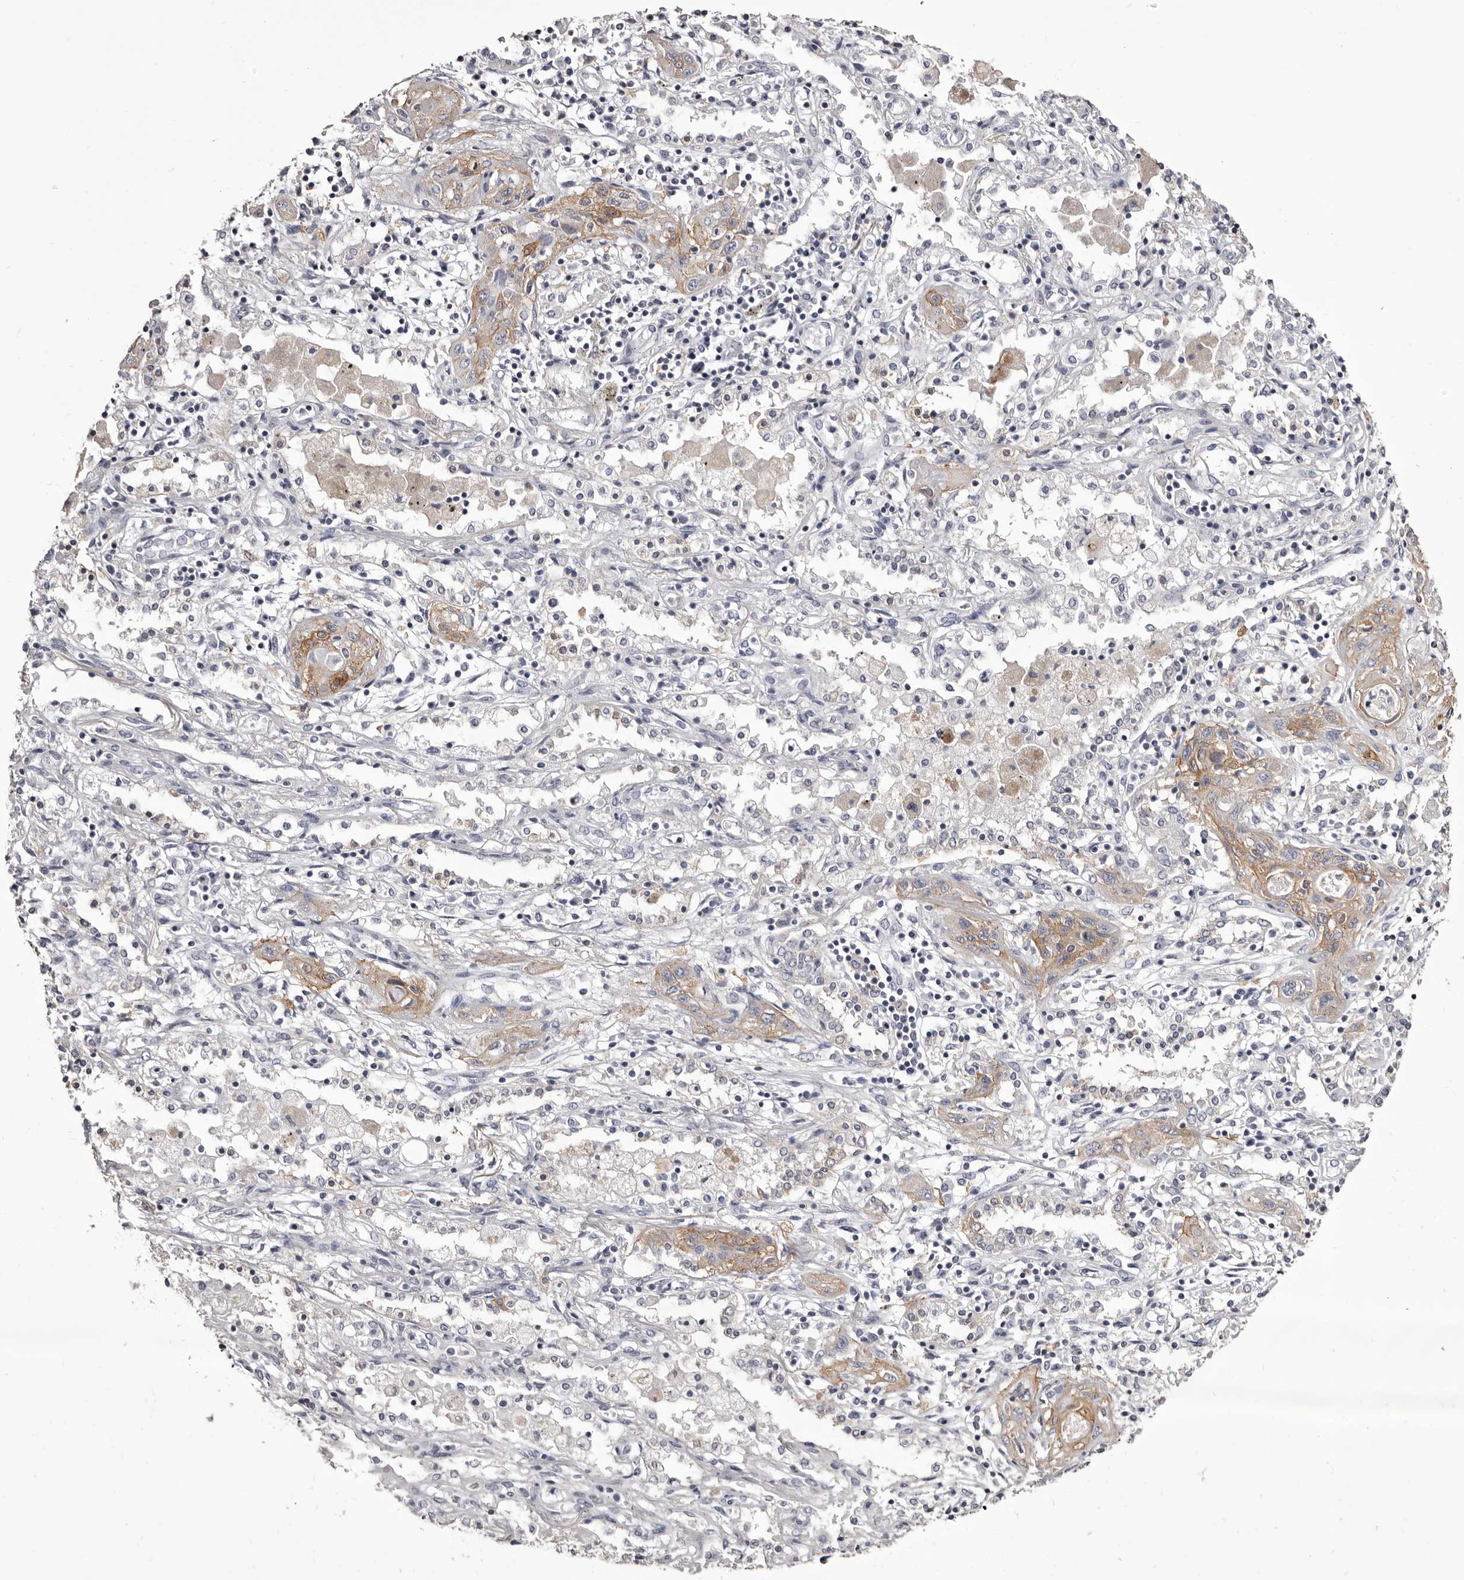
{"staining": {"intensity": "weak", "quantity": ">75%", "location": "cytoplasmic/membranous"}, "tissue": "lung cancer", "cell_type": "Tumor cells", "image_type": "cancer", "snomed": [{"axis": "morphology", "description": "Squamous cell carcinoma, NOS"}, {"axis": "topography", "description": "Lung"}], "caption": "Immunohistochemical staining of human lung squamous cell carcinoma reveals low levels of weak cytoplasmic/membranous staining in about >75% of tumor cells. (Brightfield microscopy of DAB IHC at high magnification).", "gene": "LAD1", "patient": {"sex": "female", "age": 47}}